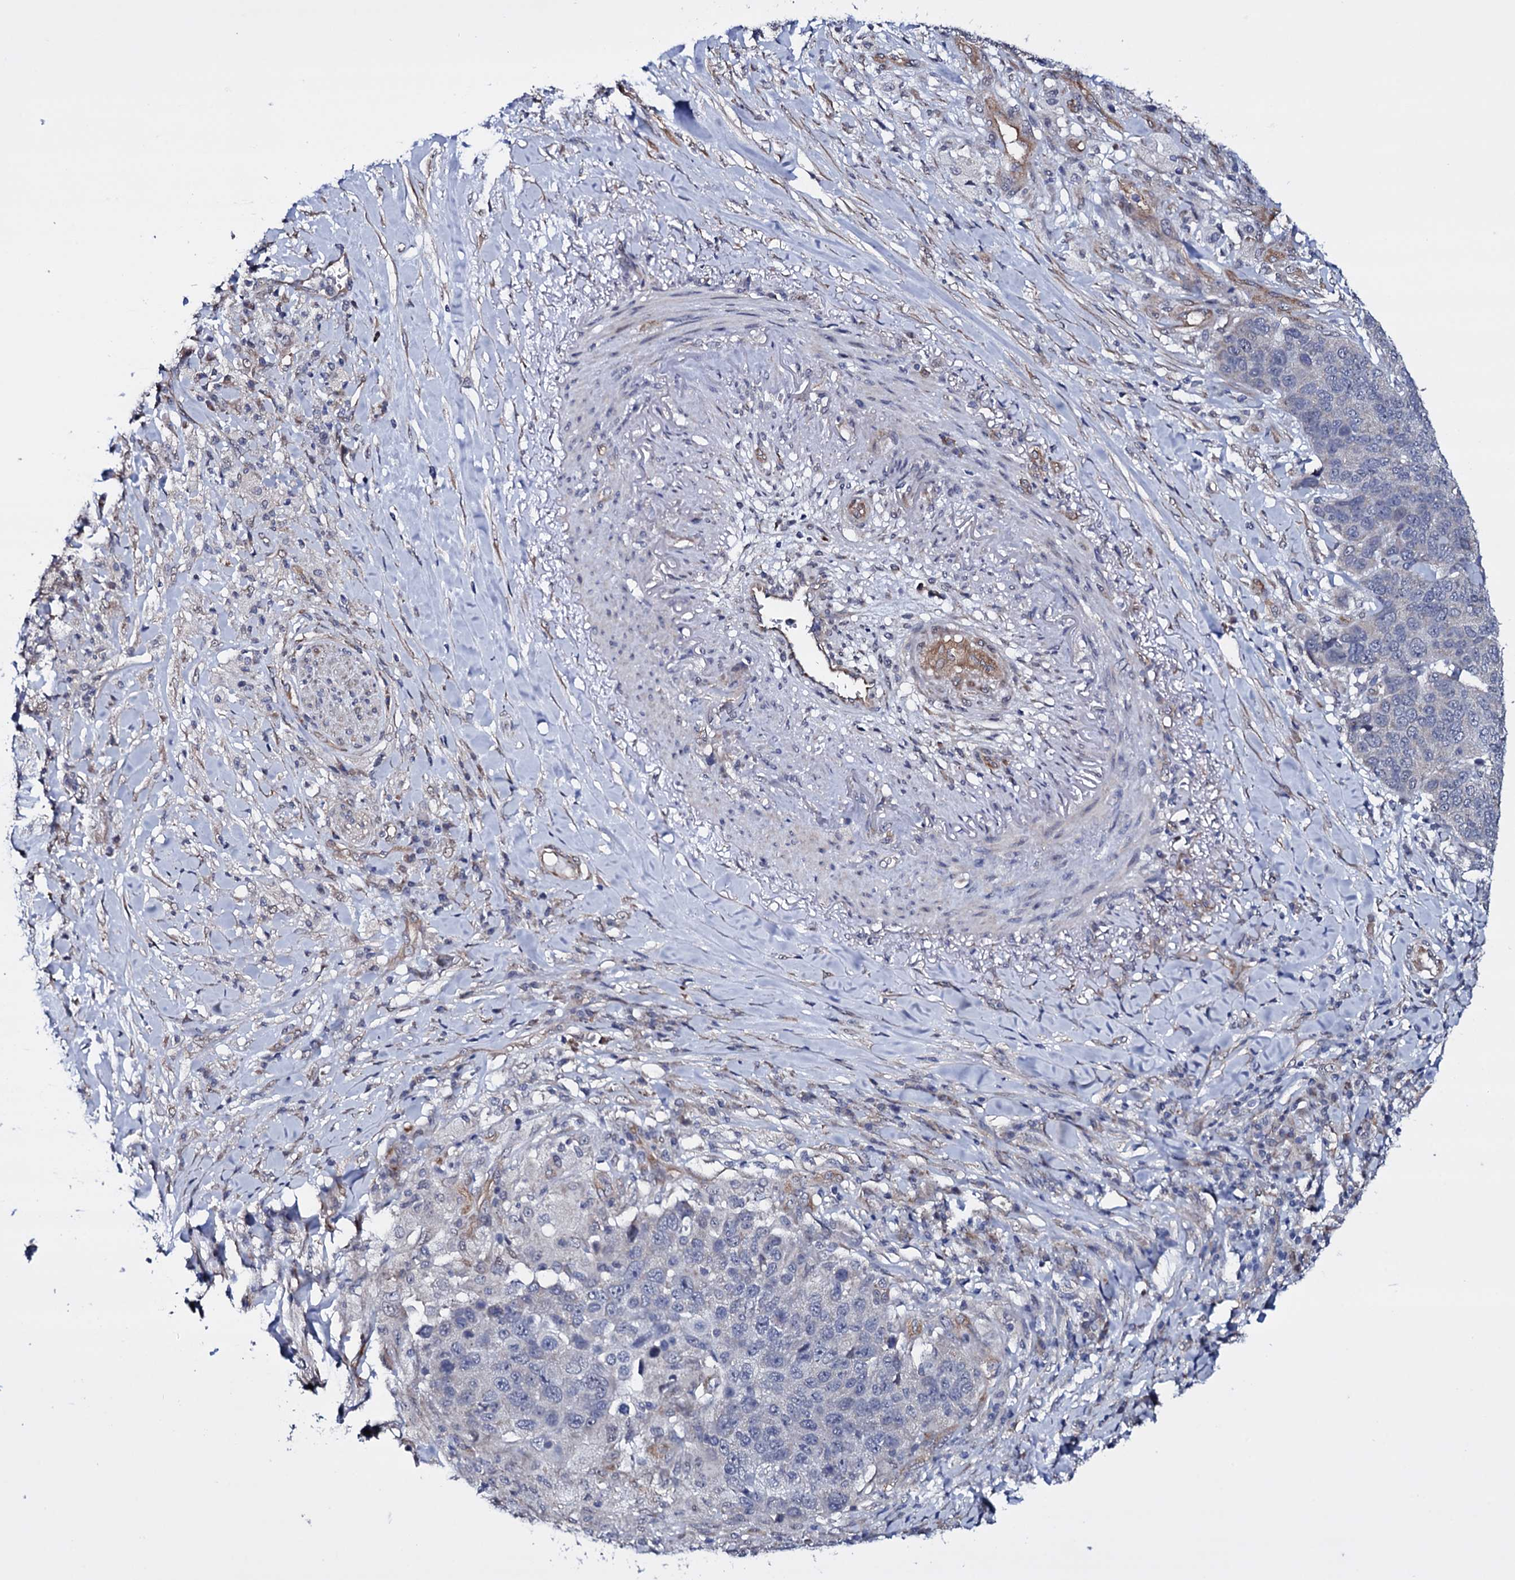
{"staining": {"intensity": "negative", "quantity": "none", "location": "none"}, "tissue": "lung cancer", "cell_type": "Tumor cells", "image_type": "cancer", "snomed": [{"axis": "morphology", "description": "Normal tissue, NOS"}, {"axis": "morphology", "description": "Squamous cell carcinoma, NOS"}, {"axis": "topography", "description": "Lymph node"}, {"axis": "topography", "description": "Lung"}], "caption": "The histopathology image shows no staining of tumor cells in squamous cell carcinoma (lung). (Immunohistochemistry (ihc), brightfield microscopy, high magnification).", "gene": "GAREM1", "patient": {"sex": "male", "age": 66}}